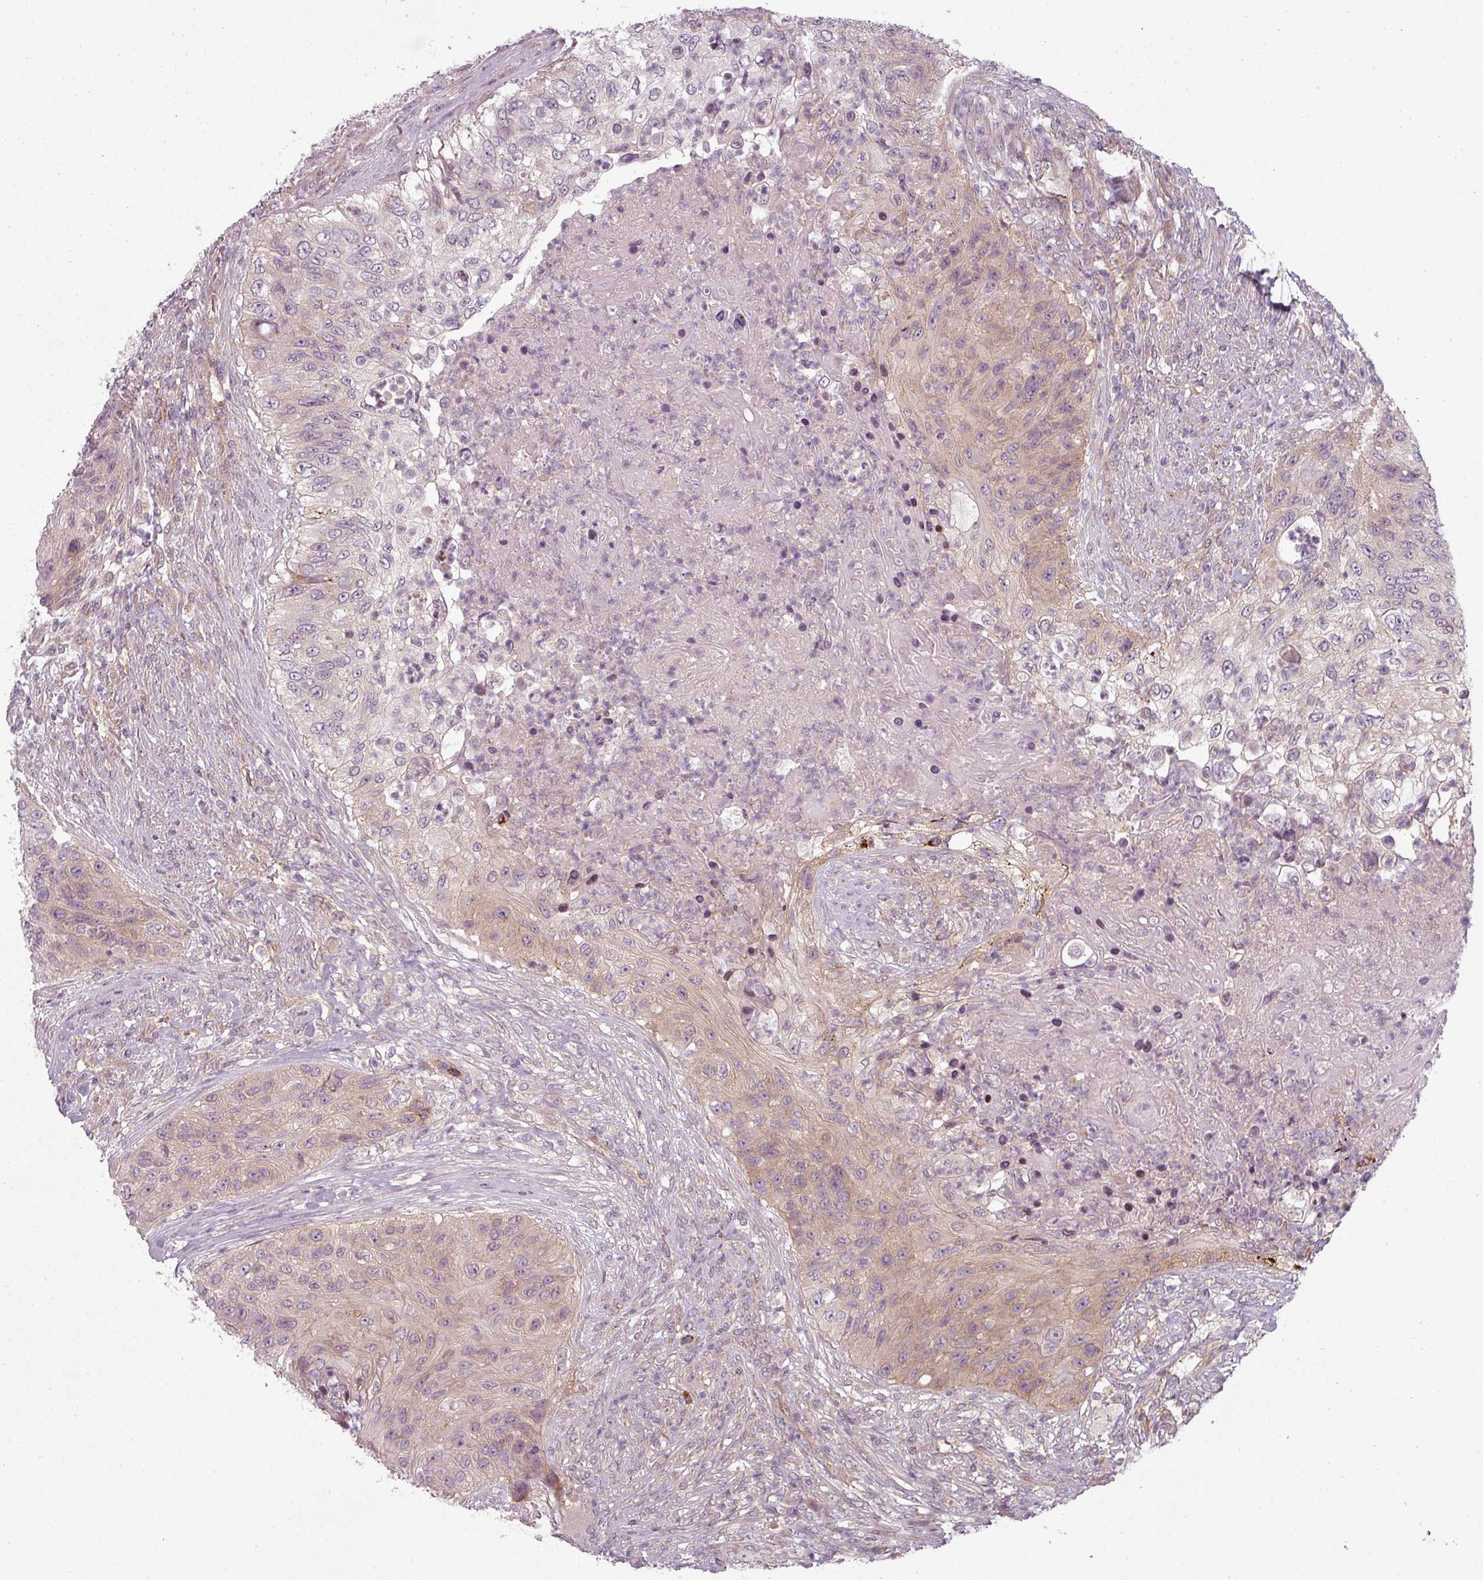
{"staining": {"intensity": "weak", "quantity": "<25%", "location": "cytoplasmic/membranous"}, "tissue": "urothelial cancer", "cell_type": "Tumor cells", "image_type": "cancer", "snomed": [{"axis": "morphology", "description": "Urothelial carcinoma, High grade"}, {"axis": "topography", "description": "Urinary bladder"}], "caption": "Tumor cells are negative for protein expression in human urothelial cancer.", "gene": "SLC16A9", "patient": {"sex": "female", "age": 60}}